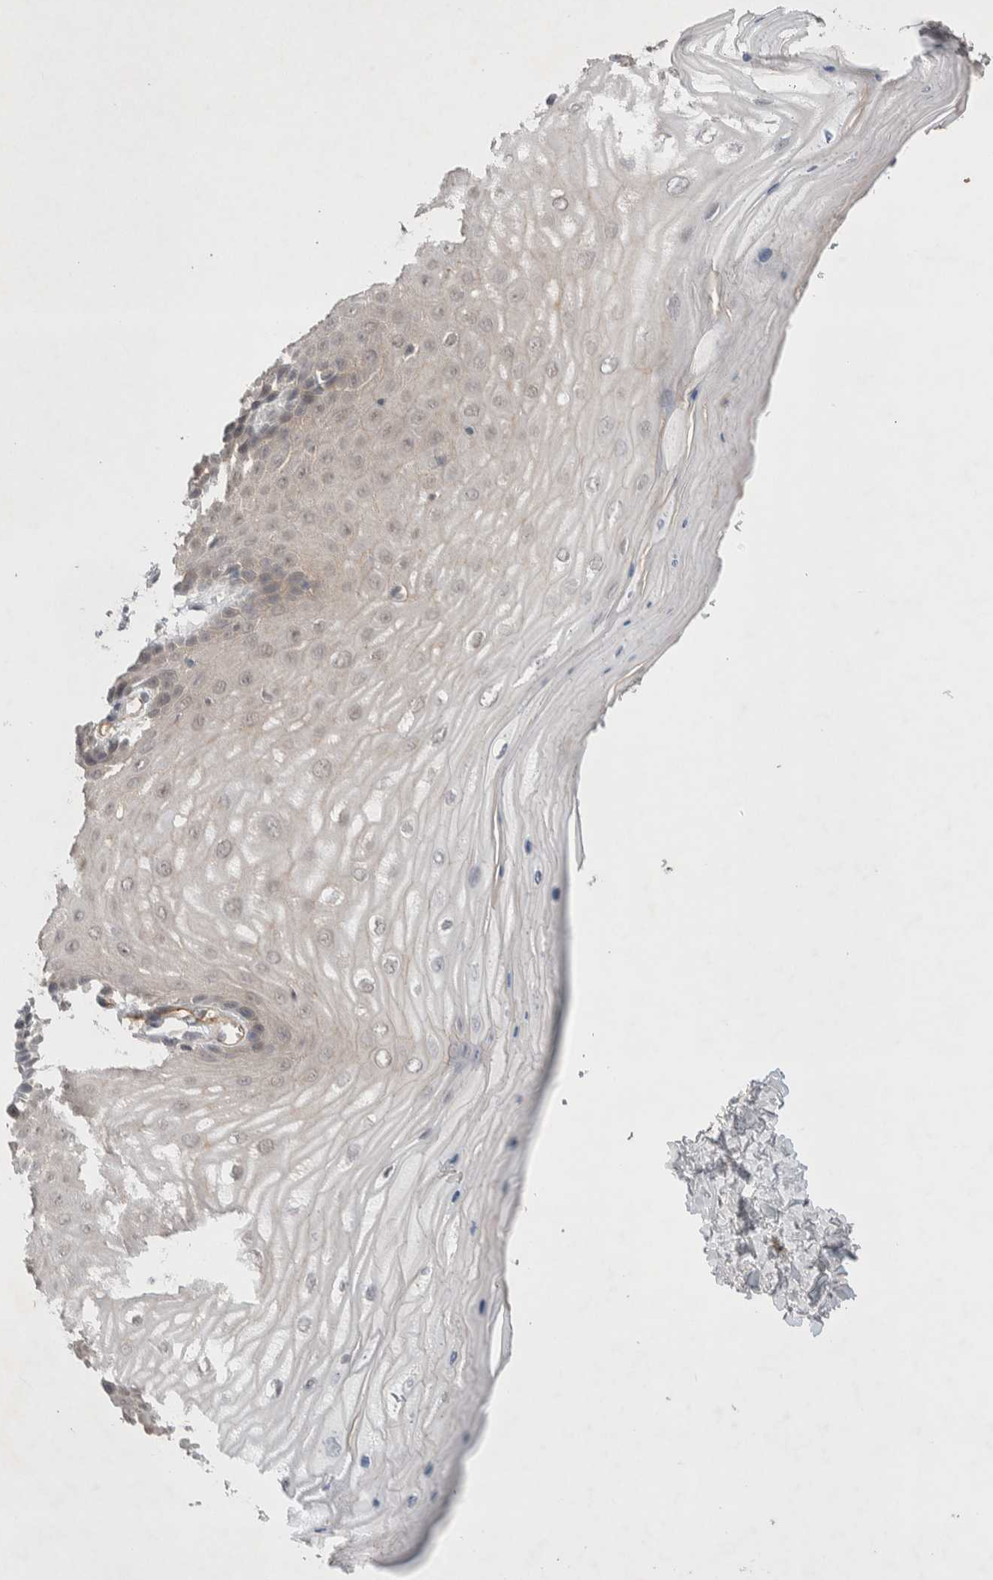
{"staining": {"intensity": "moderate", "quantity": ">75%", "location": "nuclear"}, "tissue": "cervix", "cell_type": "Glandular cells", "image_type": "normal", "snomed": [{"axis": "morphology", "description": "Normal tissue, NOS"}, {"axis": "topography", "description": "Cervix"}], "caption": "Cervix stained with immunohistochemistry demonstrates moderate nuclear expression in about >75% of glandular cells.", "gene": "ZNF704", "patient": {"sex": "female", "age": 55}}